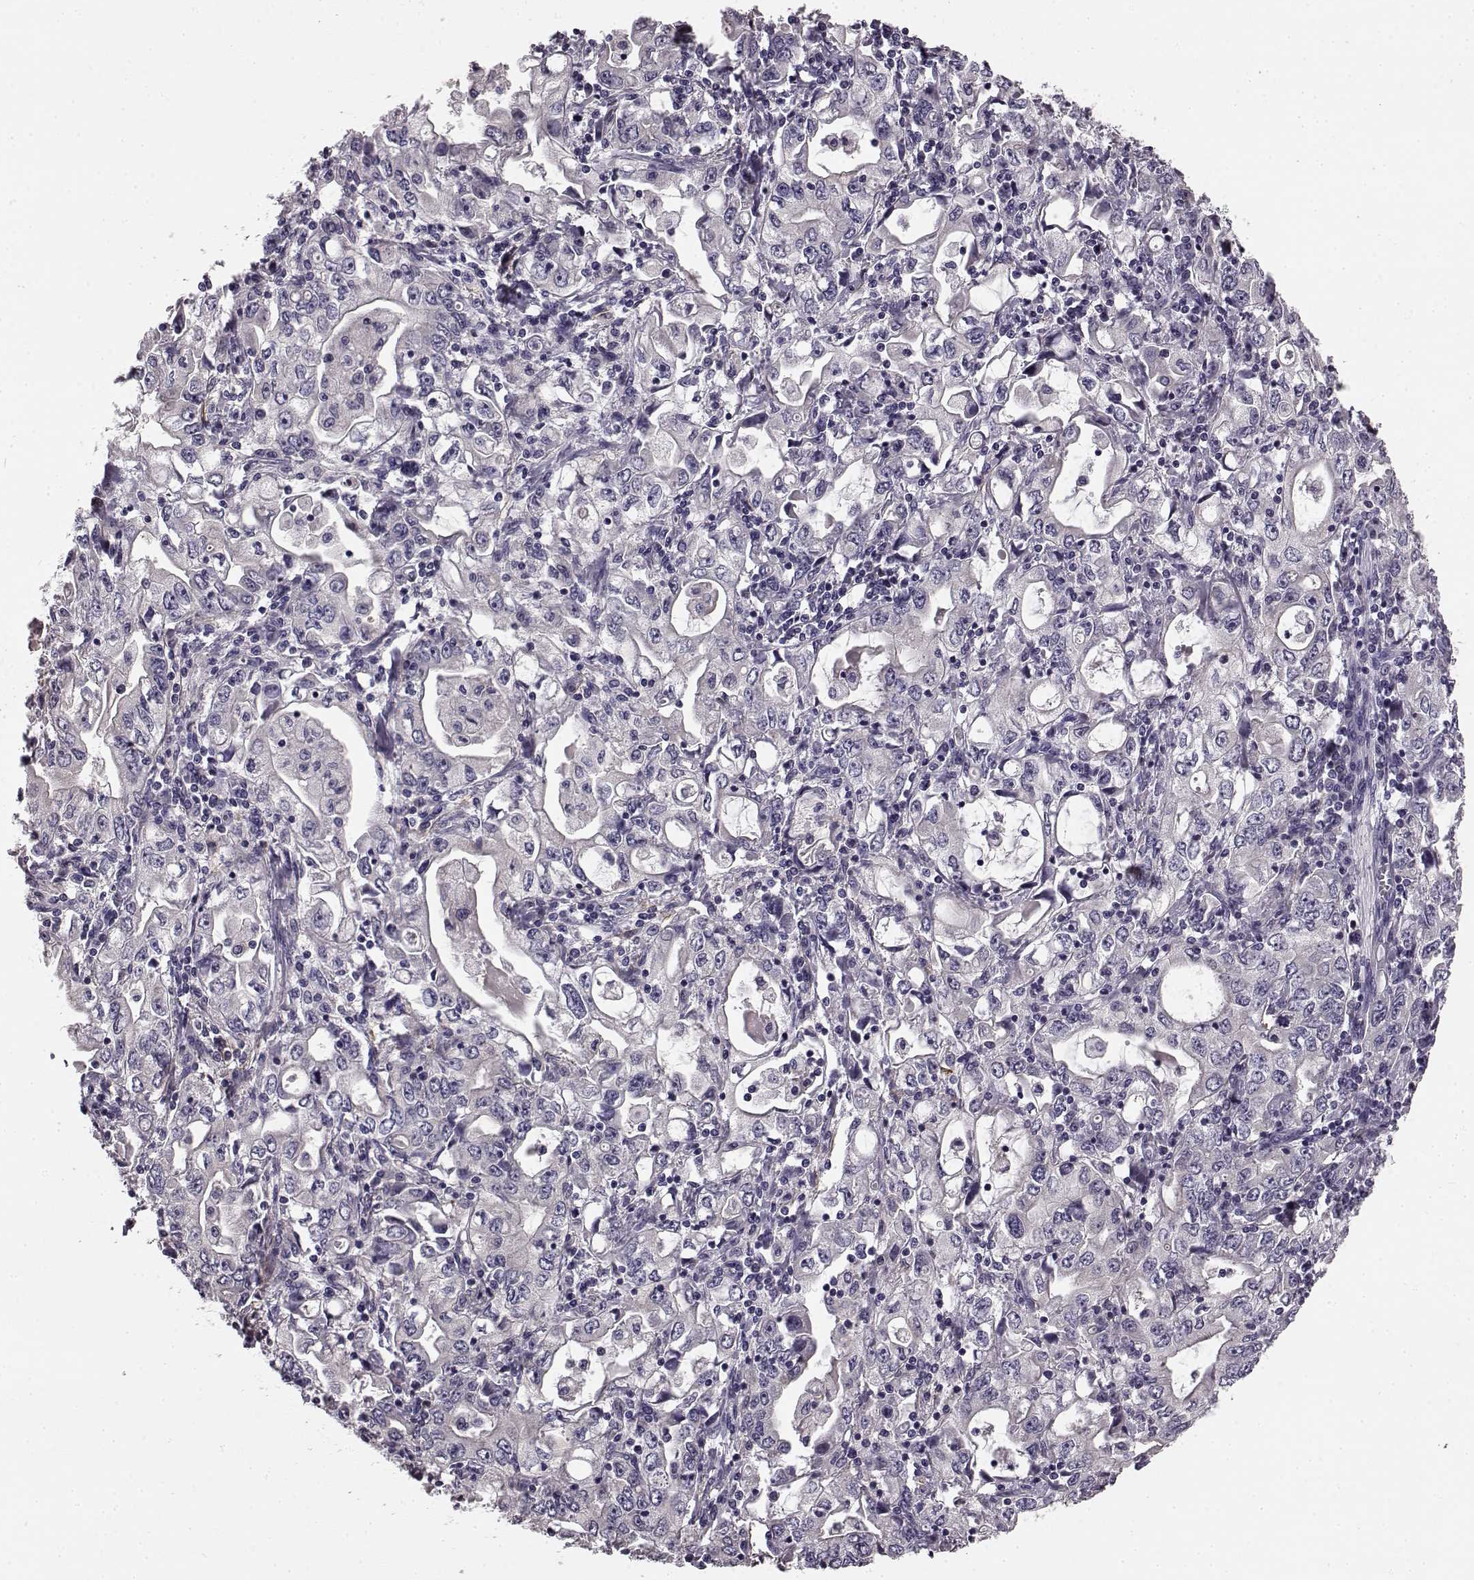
{"staining": {"intensity": "negative", "quantity": "none", "location": "none"}, "tissue": "stomach cancer", "cell_type": "Tumor cells", "image_type": "cancer", "snomed": [{"axis": "morphology", "description": "Adenocarcinoma, NOS"}, {"axis": "topography", "description": "Stomach, lower"}], "caption": "DAB immunohistochemical staining of human stomach cancer displays no significant positivity in tumor cells.", "gene": "KRT85", "patient": {"sex": "female", "age": 72}}